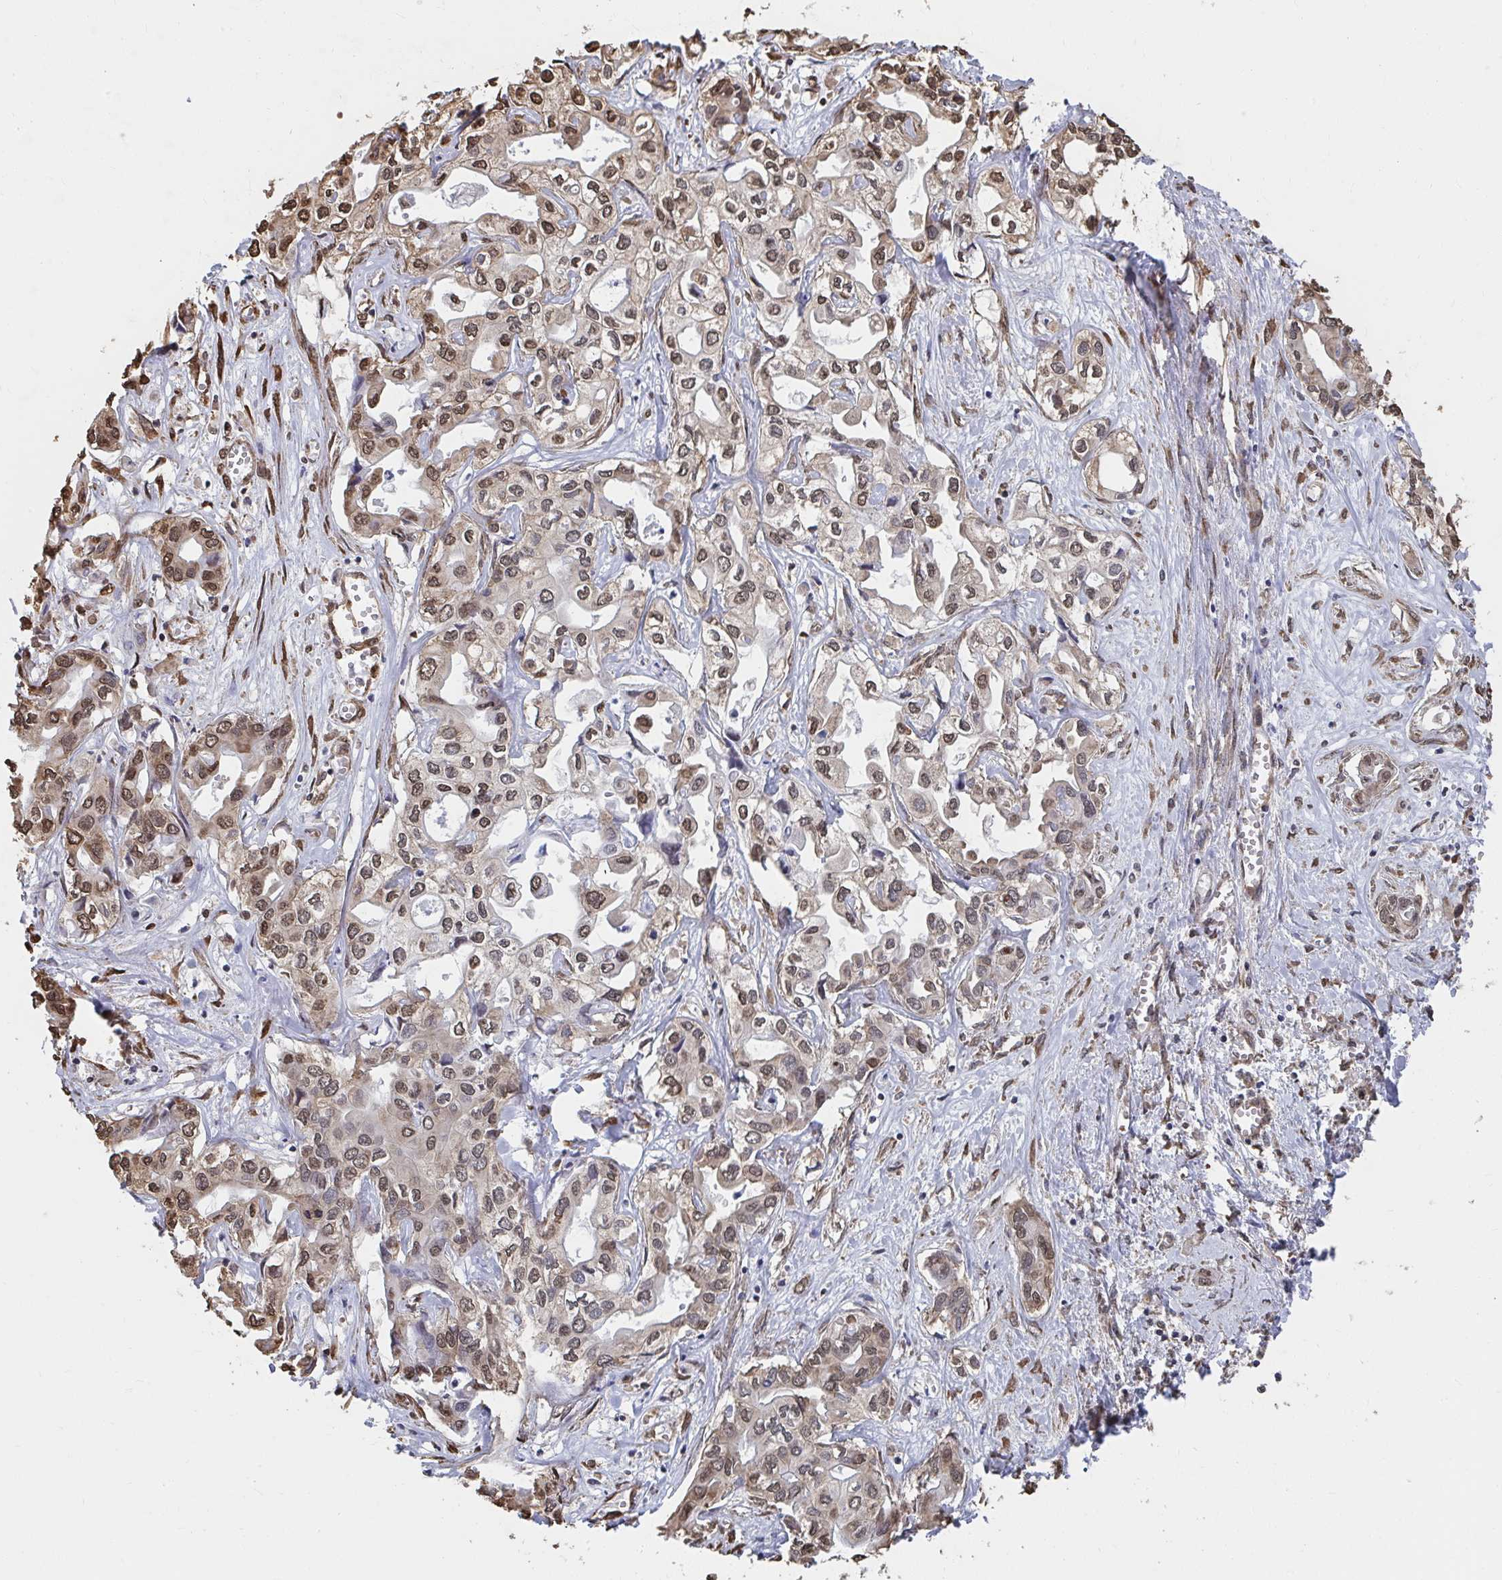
{"staining": {"intensity": "moderate", "quantity": ">75%", "location": "nuclear"}, "tissue": "liver cancer", "cell_type": "Tumor cells", "image_type": "cancer", "snomed": [{"axis": "morphology", "description": "Cholangiocarcinoma"}, {"axis": "topography", "description": "Liver"}], "caption": "A high-resolution micrograph shows immunohistochemistry (IHC) staining of liver cancer (cholangiocarcinoma), which exhibits moderate nuclear staining in about >75% of tumor cells.", "gene": "SYNCRIP", "patient": {"sex": "female", "age": 64}}